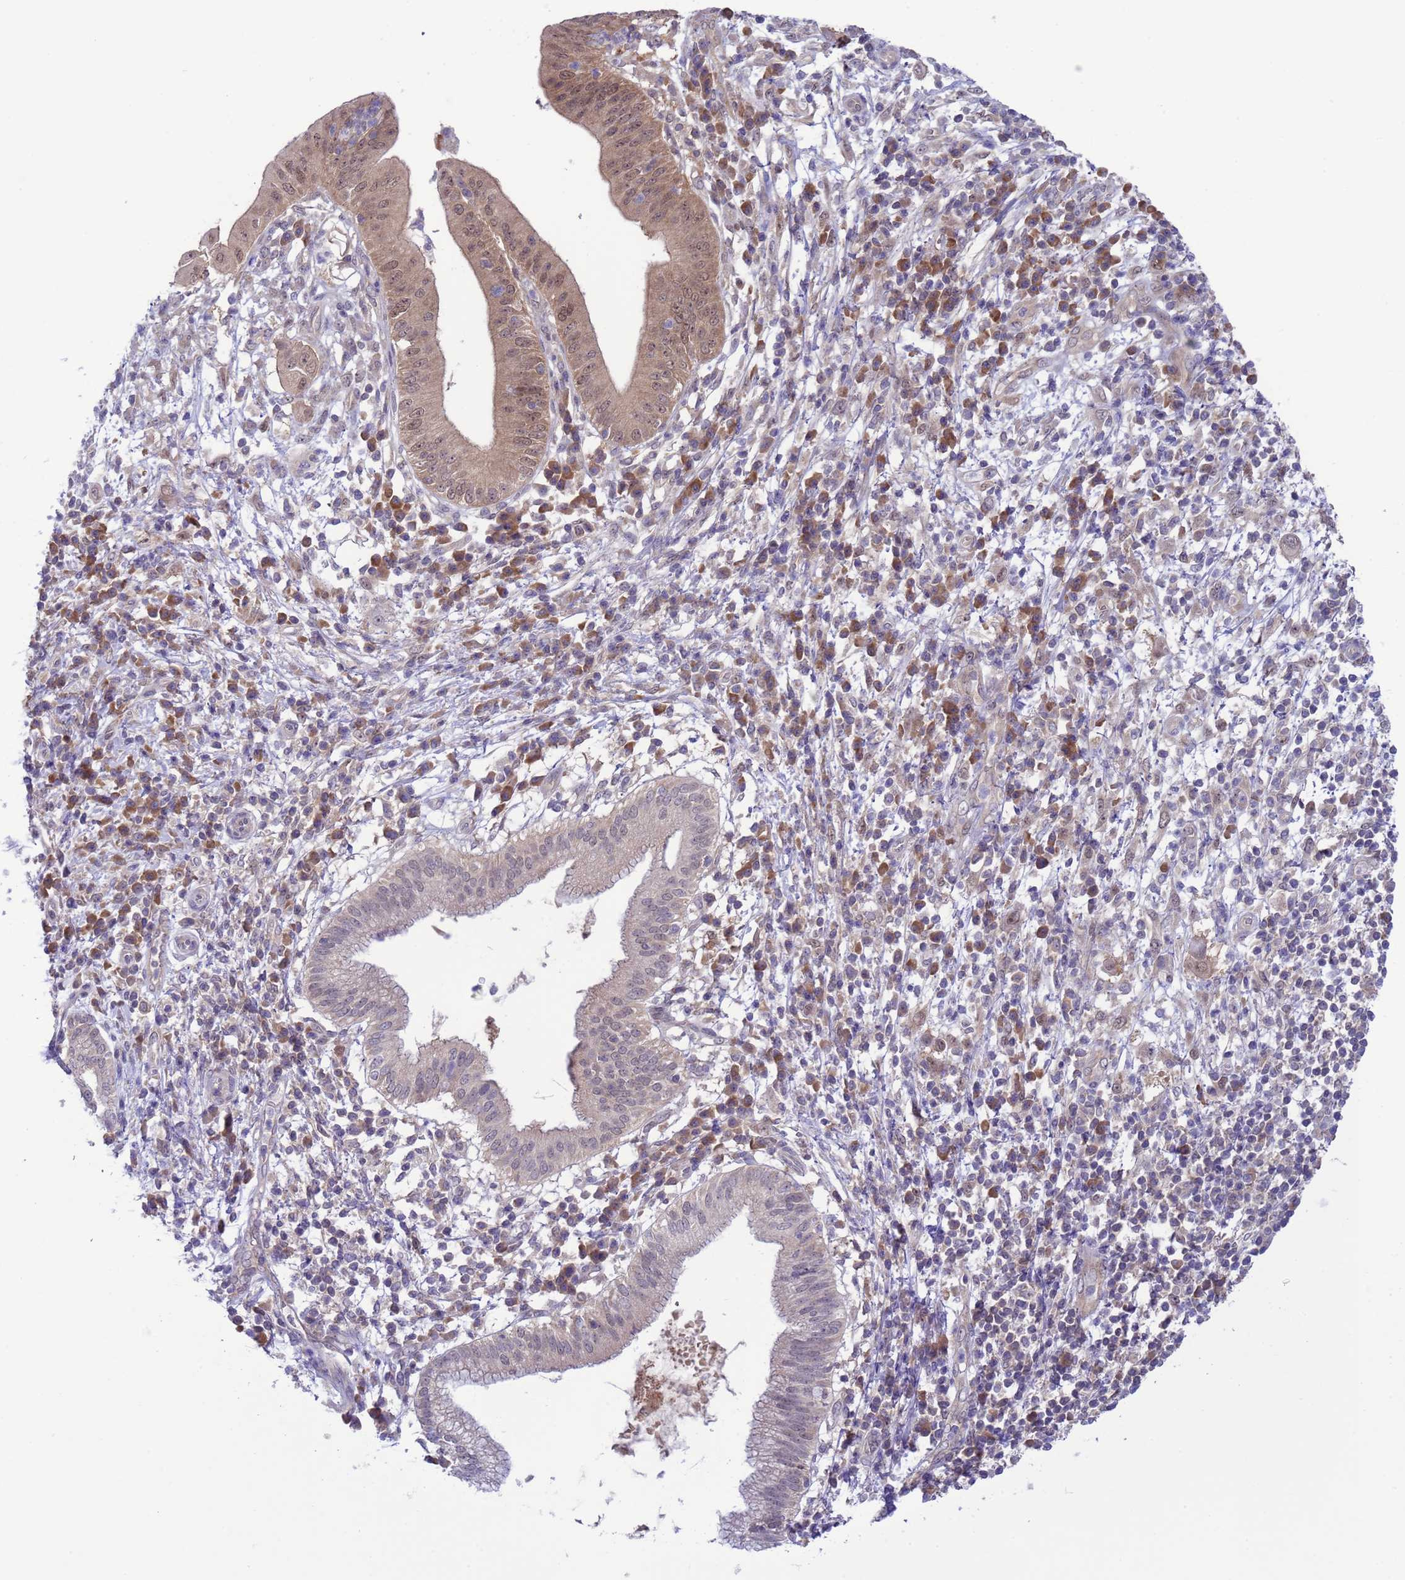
{"staining": {"intensity": "weak", "quantity": "25%-75%", "location": "cytoplasmic/membranous,nuclear"}, "tissue": "pancreatic cancer", "cell_type": "Tumor cells", "image_type": "cancer", "snomed": [{"axis": "morphology", "description": "Adenocarcinoma, NOS"}, {"axis": "topography", "description": "Pancreas"}], "caption": "Immunohistochemistry photomicrograph of neoplastic tissue: pancreatic cancer stained using immunohistochemistry (IHC) reveals low levels of weak protein expression localized specifically in the cytoplasmic/membranous and nuclear of tumor cells, appearing as a cytoplasmic/membranous and nuclear brown color.", "gene": "ZNF461", "patient": {"sex": "male", "age": 68}}